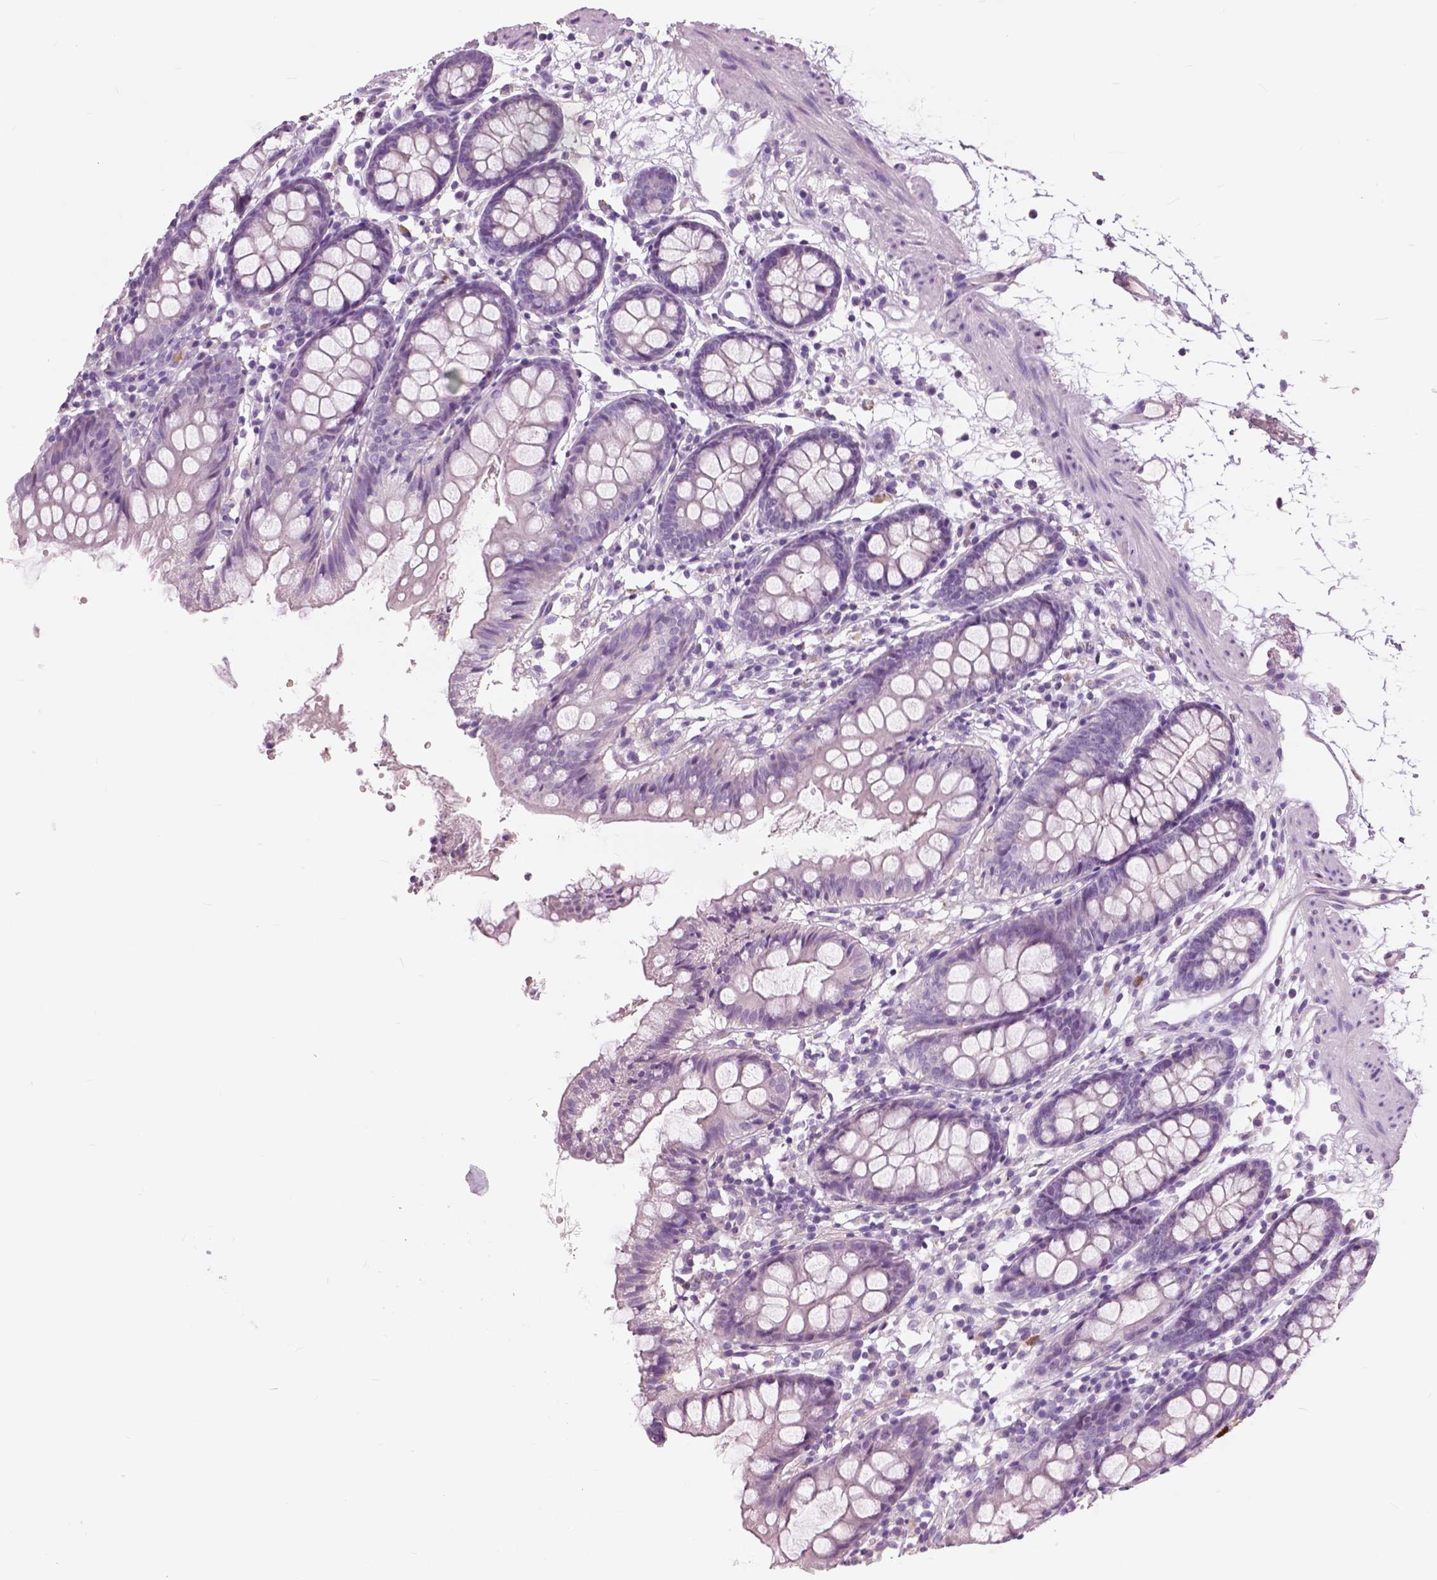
{"staining": {"intensity": "negative", "quantity": "none", "location": "none"}, "tissue": "colon", "cell_type": "Endothelial cells", "image_type": "normal", "snomed": [{"axis": "morphology", "description": "Normal tissue, NOS"}, {"axis": "topography", "description": "Colon"}], "caption": "The histopathology image reveals no significant positivity in endothelial cells of colon.", "gene": "SERPINI1", "patient": {"sex": "female", "age": 84}}